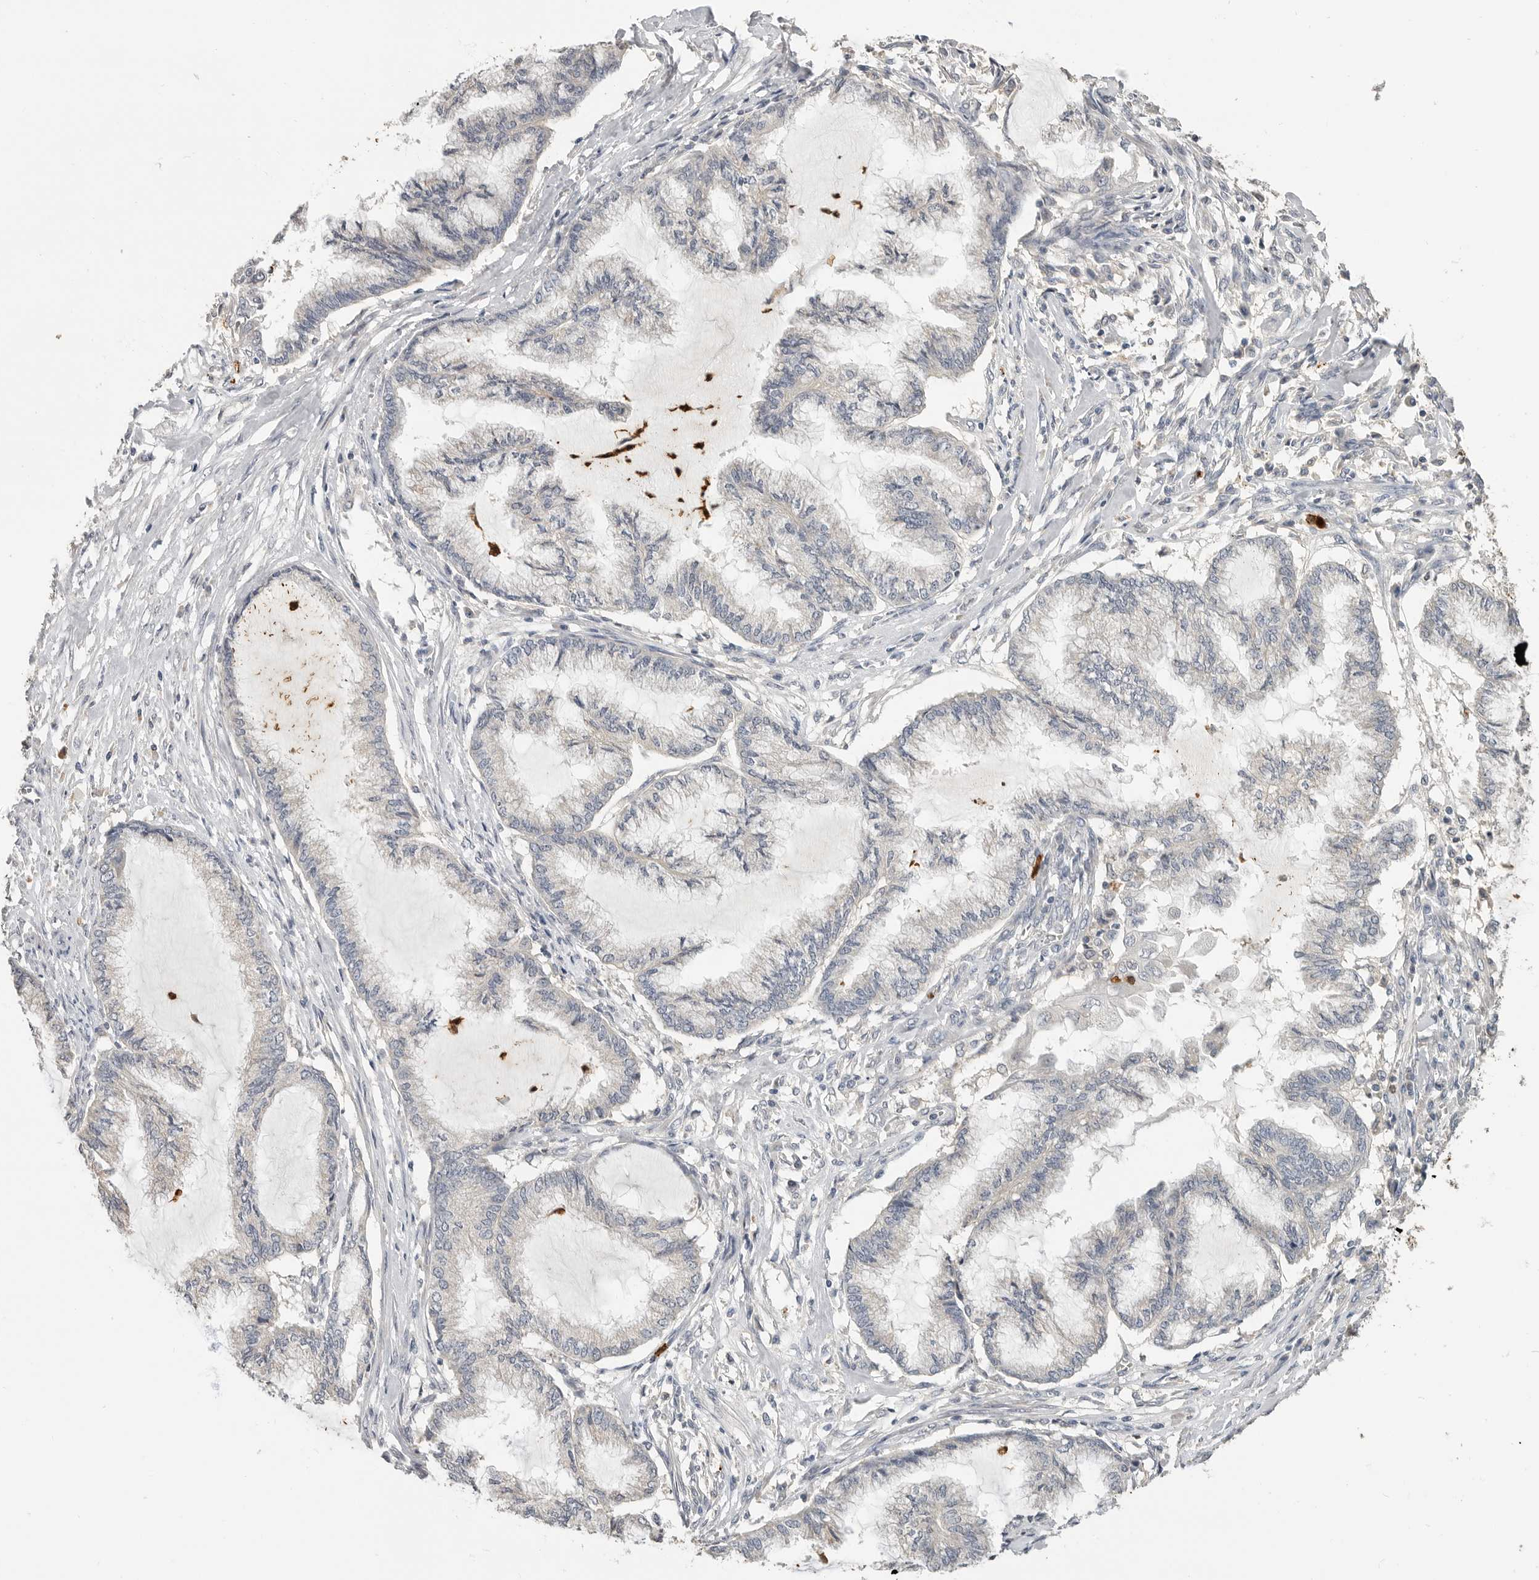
{"staining": {"intensity": "negative", "quantity": "none", "location": "none"}, "tissue": "endometrial cancer", "cell_type": "Tumor cells", "image_type": "cancer", "snomed": [{"axis": "morphology", "description": "Adenocarcinoma, NOS"}, {"axis": "topography", "description": "Endometrium"}], "caption": "IHC of adenocarcinoma (endometrial) displays no staining in tumor cells.", "gene": "LTBR", "patient": {"sex": "female", "age": 86}}